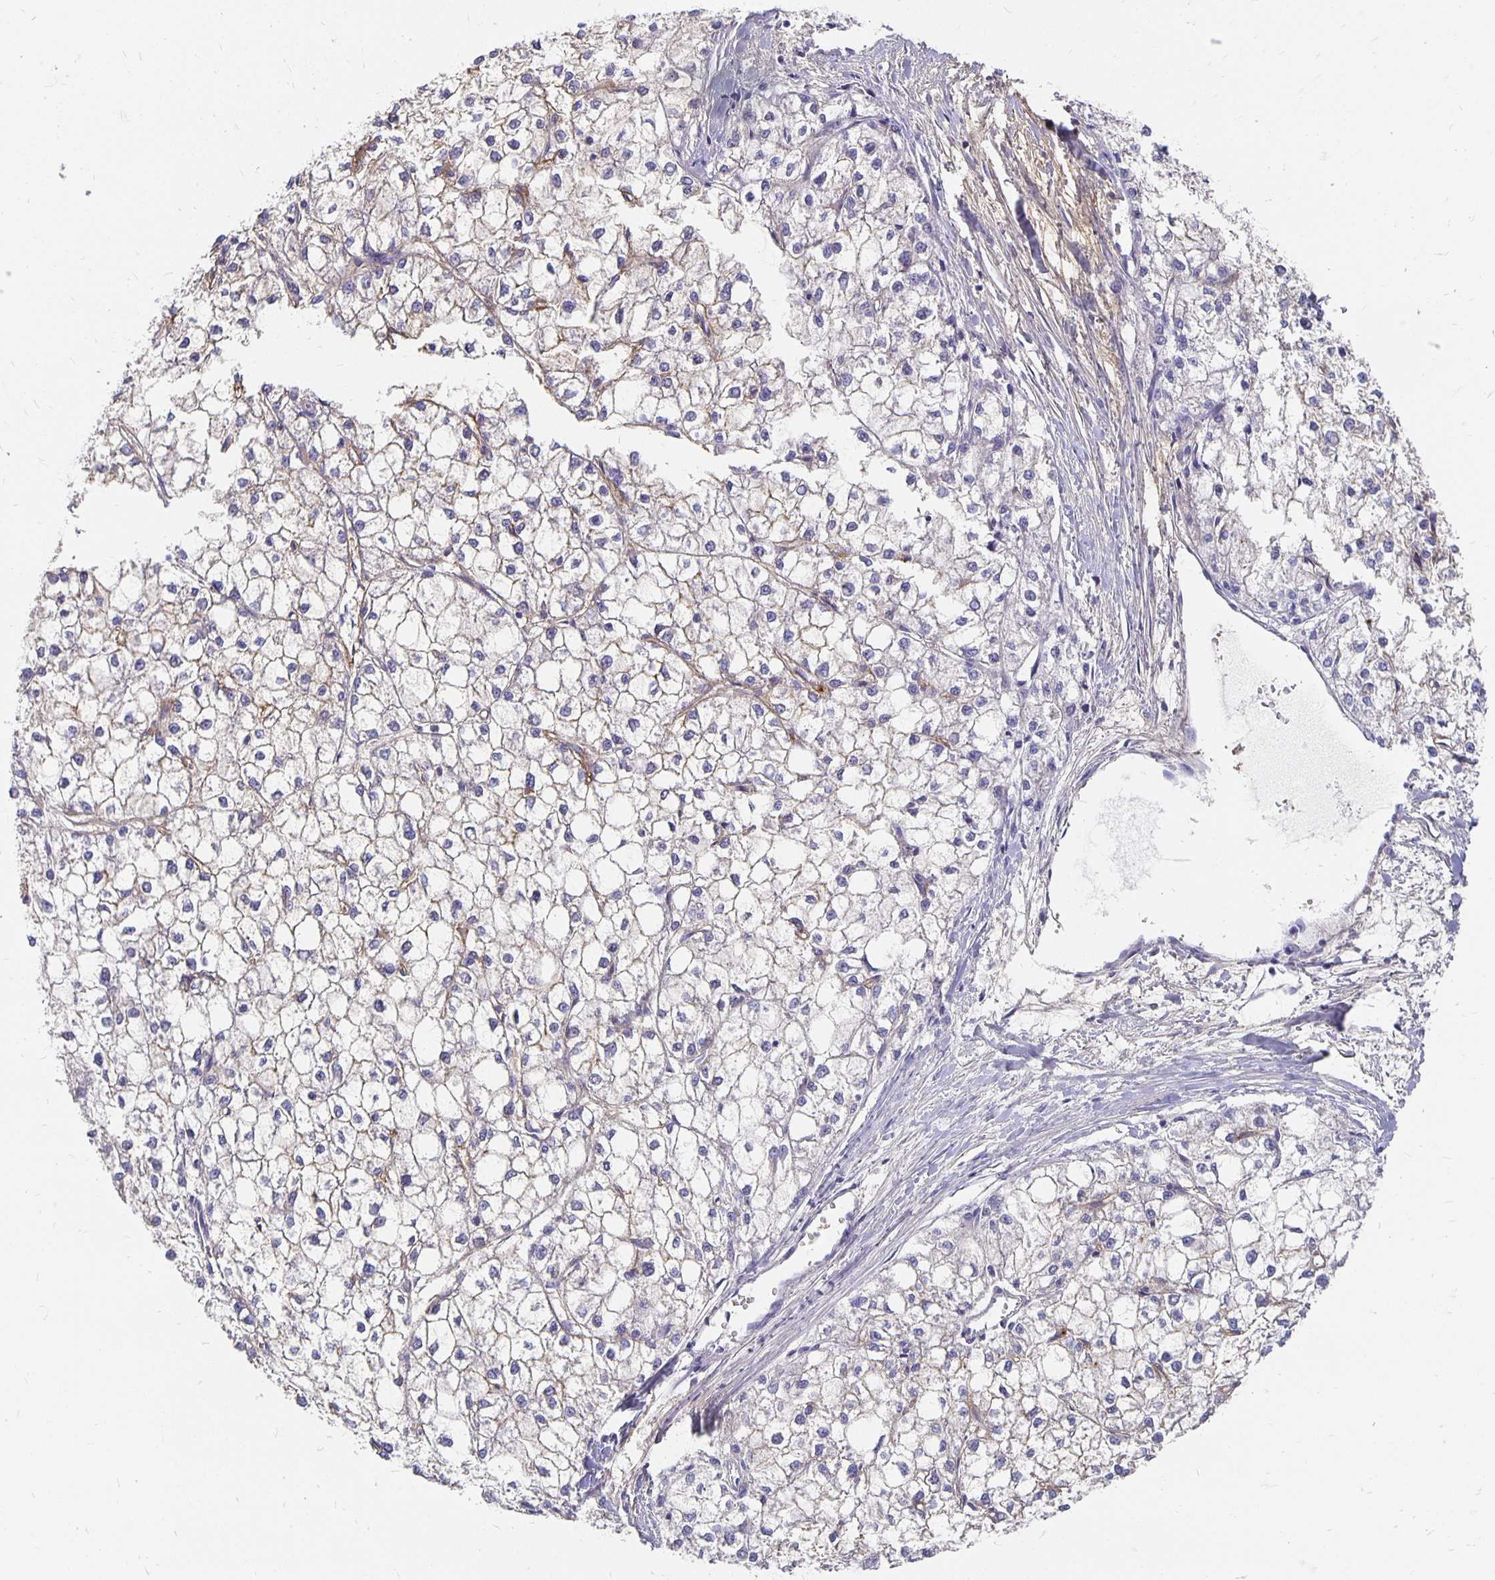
{"staining": {"intensity": "negative", "quantity": "none", "location": "none"}, "tissue": "liver cancer", "cell_type": "Tumor cells", "image_type": "cancer", "snomed": [{"axis": "morphology", "description": "Carcinoma, Hepatocellular, NOS"}, {"axis": "topography", "description": "Liver"}], "caption": "Tumor cells are negative for protein expression in human liver cancer (hepatocellular carcinoma). The staining is performed using DAB (3,3'-diaminobenzidine) brown chromogen with nuclei counter-stained in using hematoxylin.", "gene": "APOB", "patient": {"sex": "female", "age": 43}}